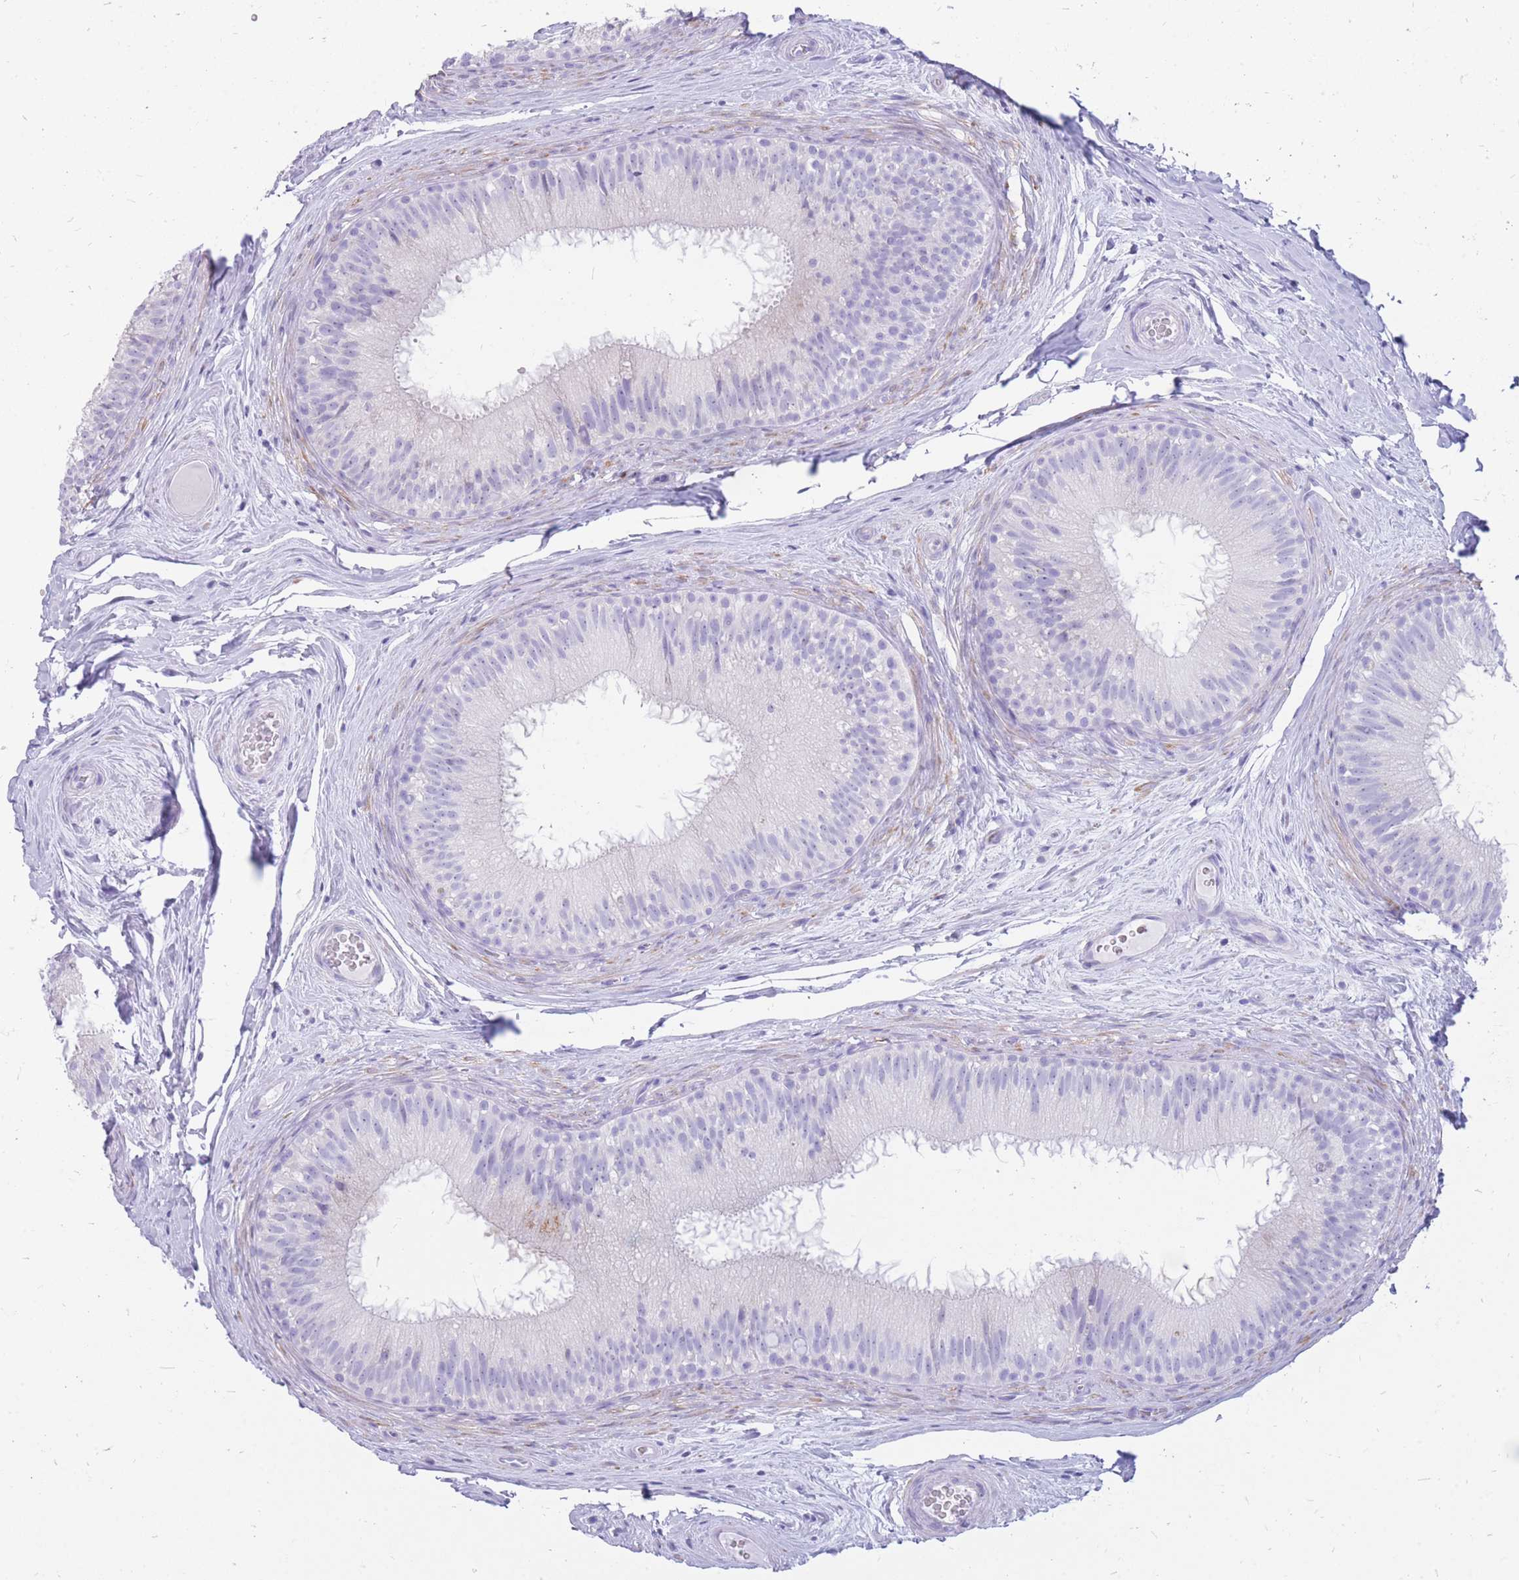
{"staining": {"intensity": "negative", "quantity": "none", "location": "none"}, "tissue": "epididymis", "cell_type": "Glandular cells", "image_type": "normal", "snomed": [{"axis": "morphology", "description": "Normal tissue, NOS"}, {"axis": "topography", "description": "Epididymis"}], "caption": "Immunohistochemistry (IHC) micrograph of normal epididymis: epididymis stained with DAB exhibits no significant protein positivity in glandular cells. (Stains: DAB immunohistochemistry with hematoxylin counter stain, Microscopy: brightfield microscopy at high magnification).", "gene": "CYP21A2", "patient": {"sex": "male", "age": 34}}